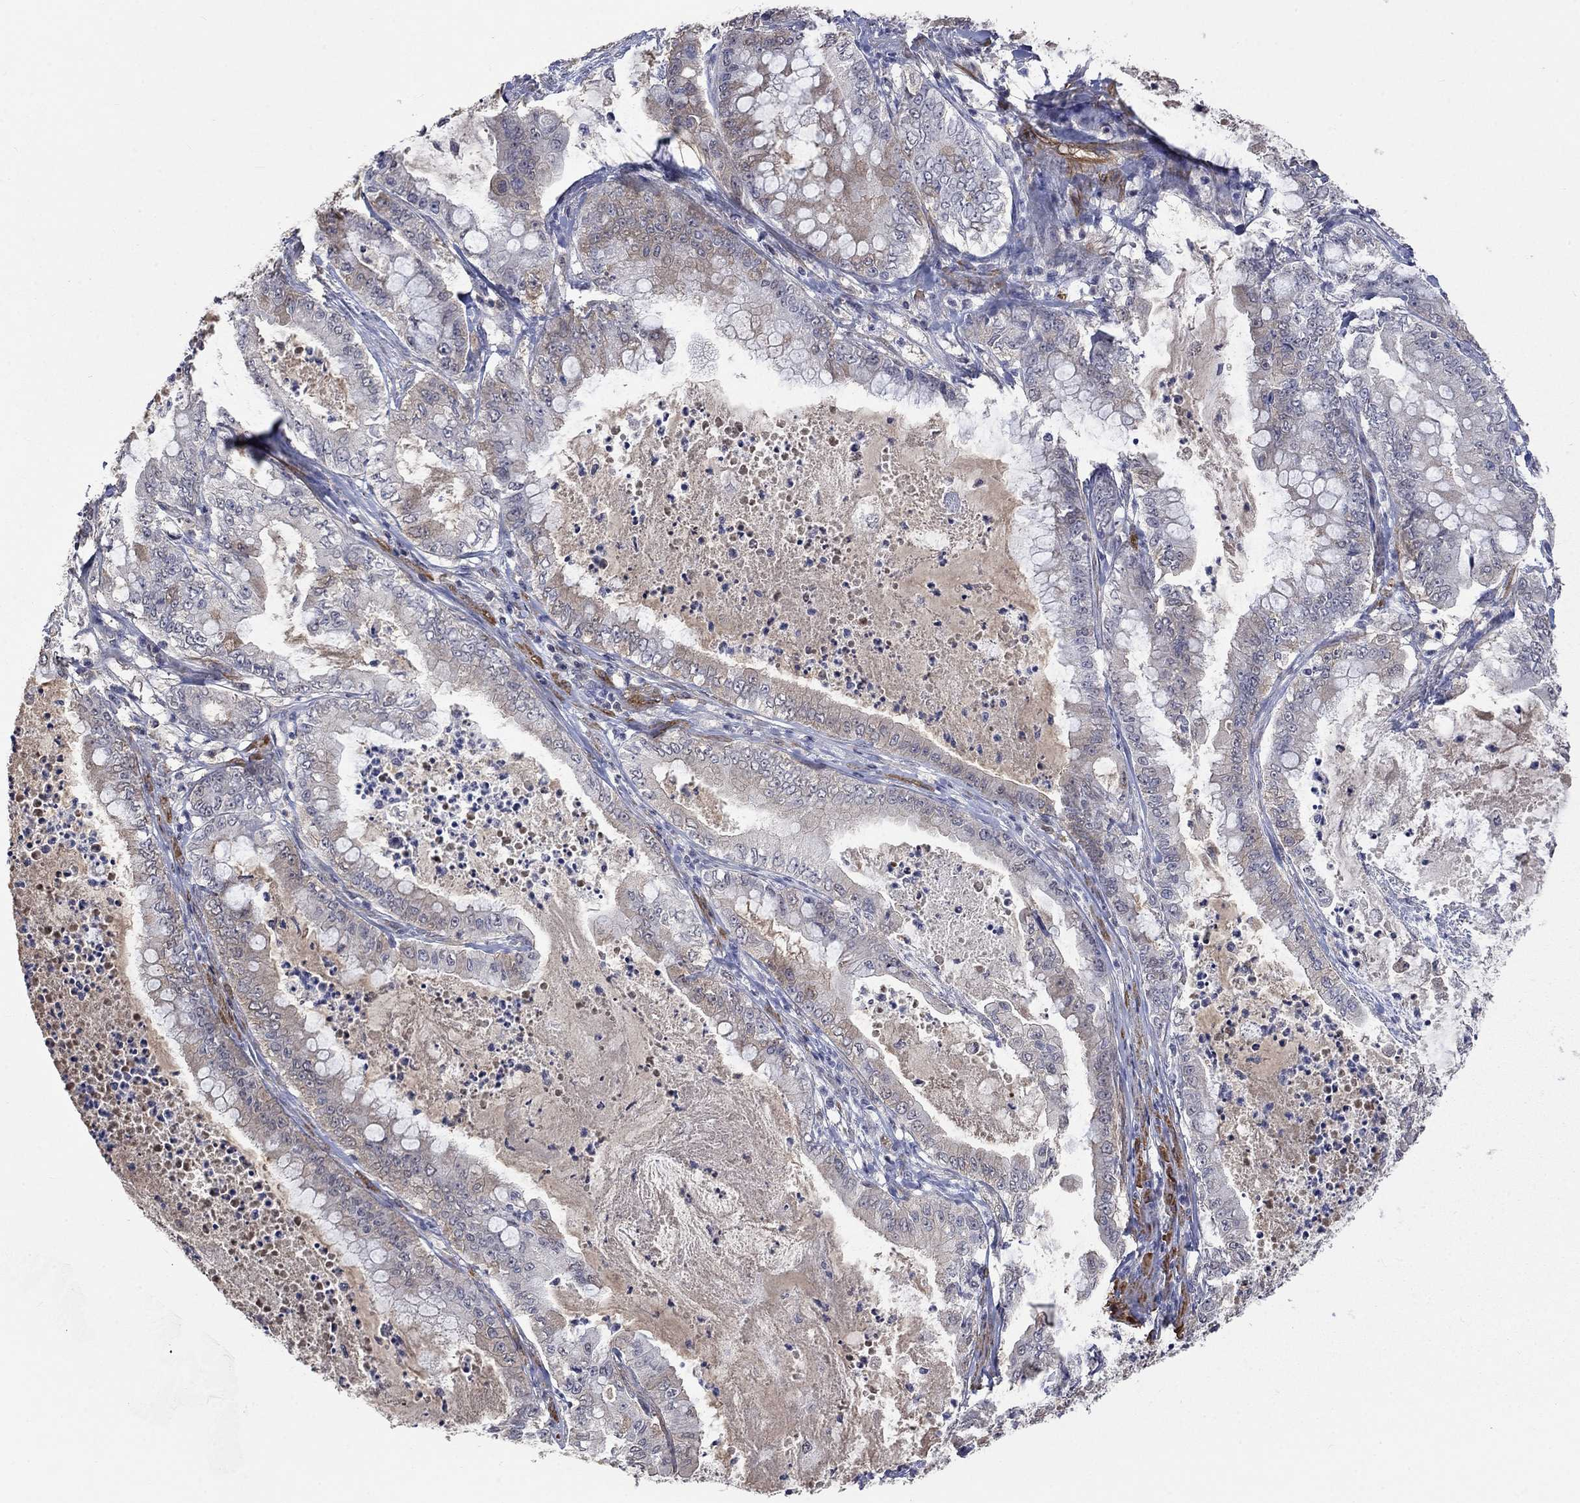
{"staining": {"intensity": "negative", "quantity": "none", "location": "none"}, "tissue": "pancreatic cancer", "cell_type": "Tumor cells", "image_type": "cancer", "snomed": [{"axis": "morphology", "description": "Adenocarcinoma, NOS"}, {"axis": "topography", "description": "Pancreas"}], "caption": "This is an immunohistochemistry photomicrograph of human pancreatic cancer (adenocarcinoma). There is no staining in tumor cells.", "gene": "ZBTB18", "patient": {"sex": "male", "age": 71}}